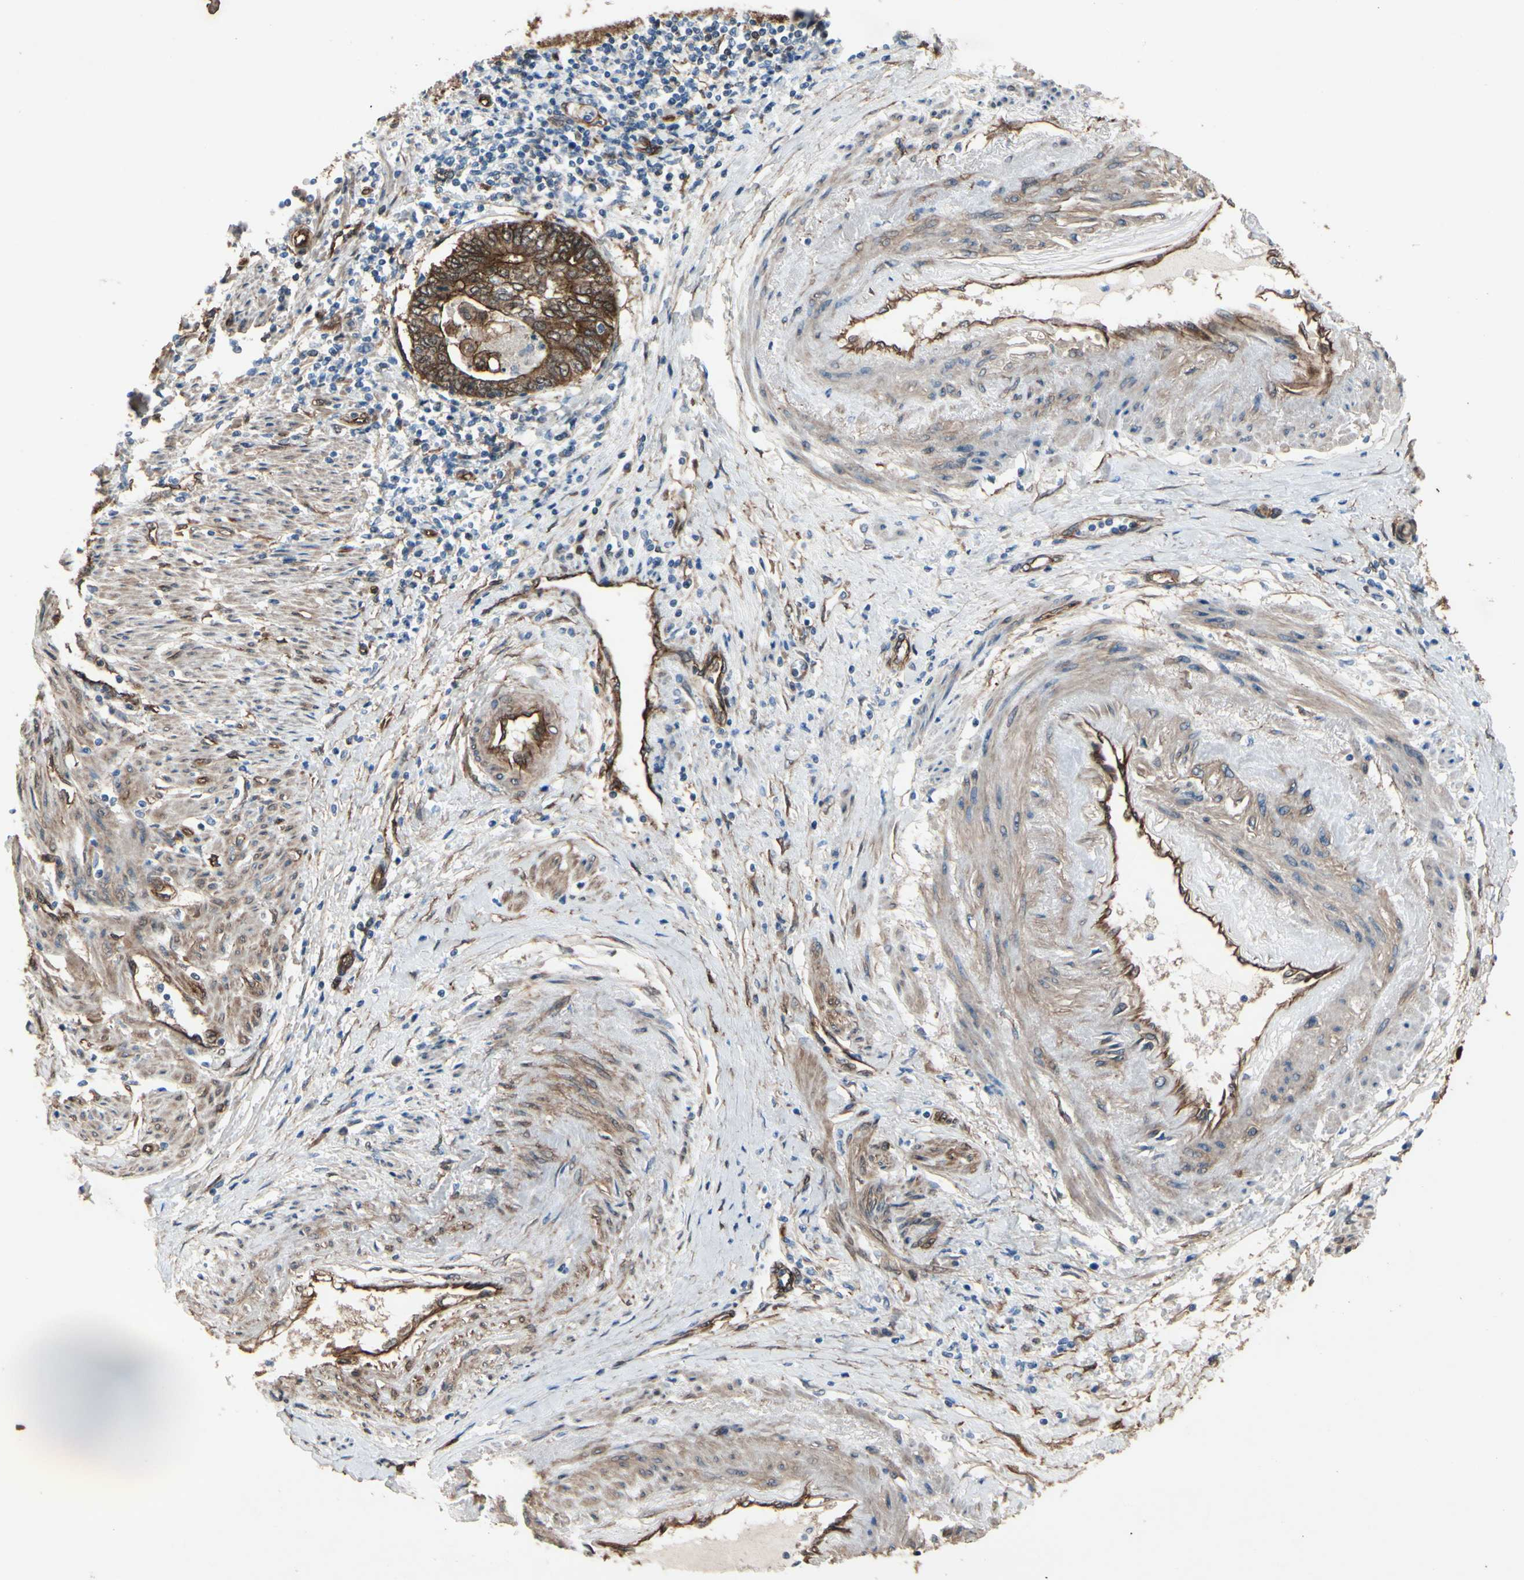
{"staining": {"intensity": "moderate", "quantity": ">75%", "location": "cytoplasmic/membranous"}, "tissue": "endometrial cancer", "cell_type": "Tumor cells", "image_type": "cancer", "snomed": [{"axis": "morphology", "description": "Adenocarcinoma, NOS"}, {"axis": "topography", "description": "Uterus"}, {"axis": "topography", "description": "Endometrium"}], "caption": "Immunohistochemical staining of endometrial cancer (adenocarcinoma) reveals medium levels of moderate cytoplasmic/membranous staining in approximately >75% of tumor cells. (DAB (3,3'-diaminobenzidine) = brown stain, brightfield microscopy at high magnification).", "gene": "CTTNBP2", "patient": {"sex": "female", "age": 70}}